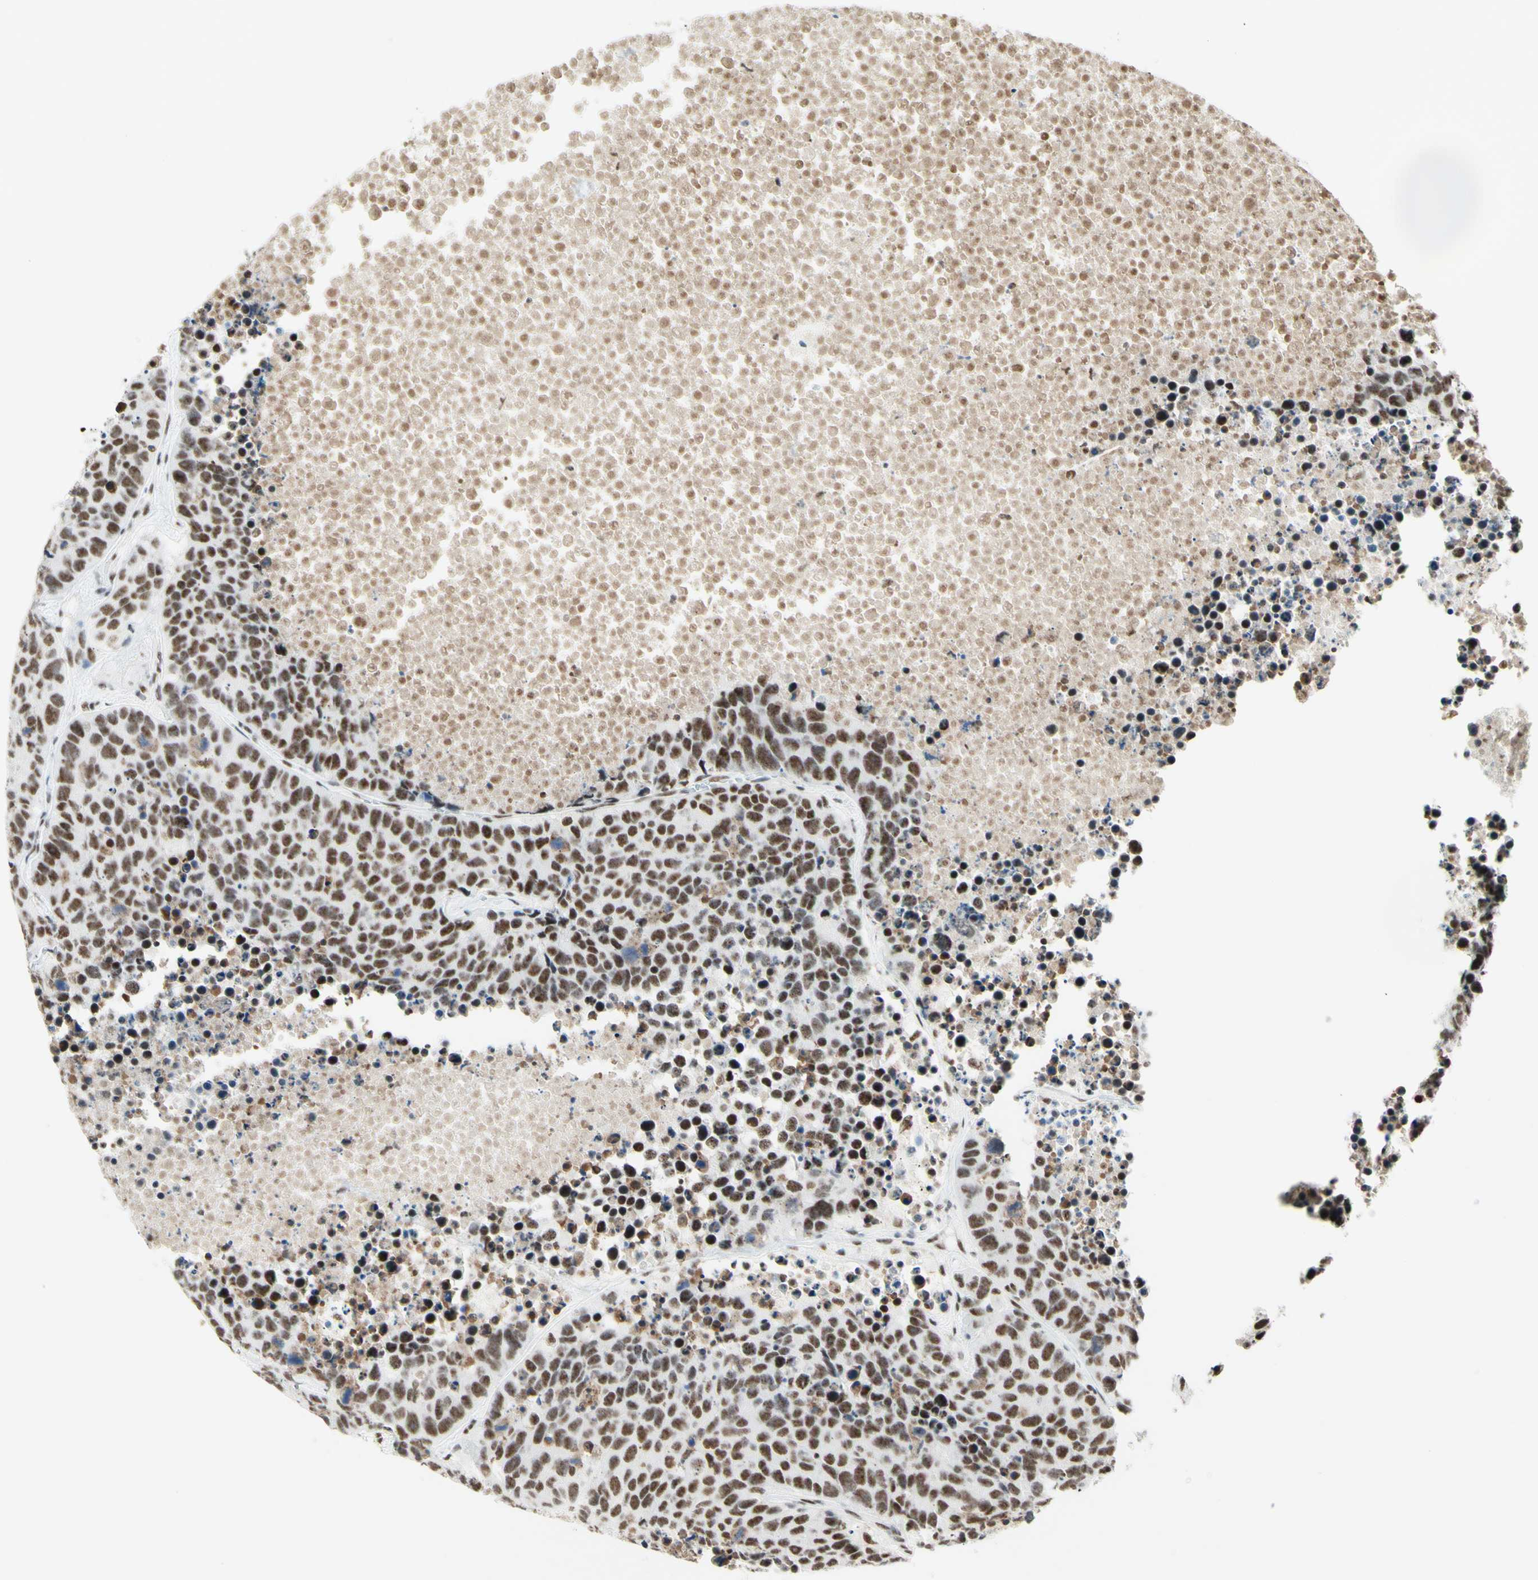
{"staining": {"intensity": "moderate", "quantity": ">75%", "location": "nuclear"}, "tissue": "carcinoid", "cell_type": "Tumor cells", "image_type": "cancer", "snomed": [{"axis": "morphology", "description": "Carcinoid, malignant, NOS"}, {"axis": "topography", "description": "Lung"}], "caption": "Malignant carcinoid stained with a protein marker displays moderate staining in tumor cells.", "gene": "WTAP", "patient": {"sex": "male", "age": 60}}